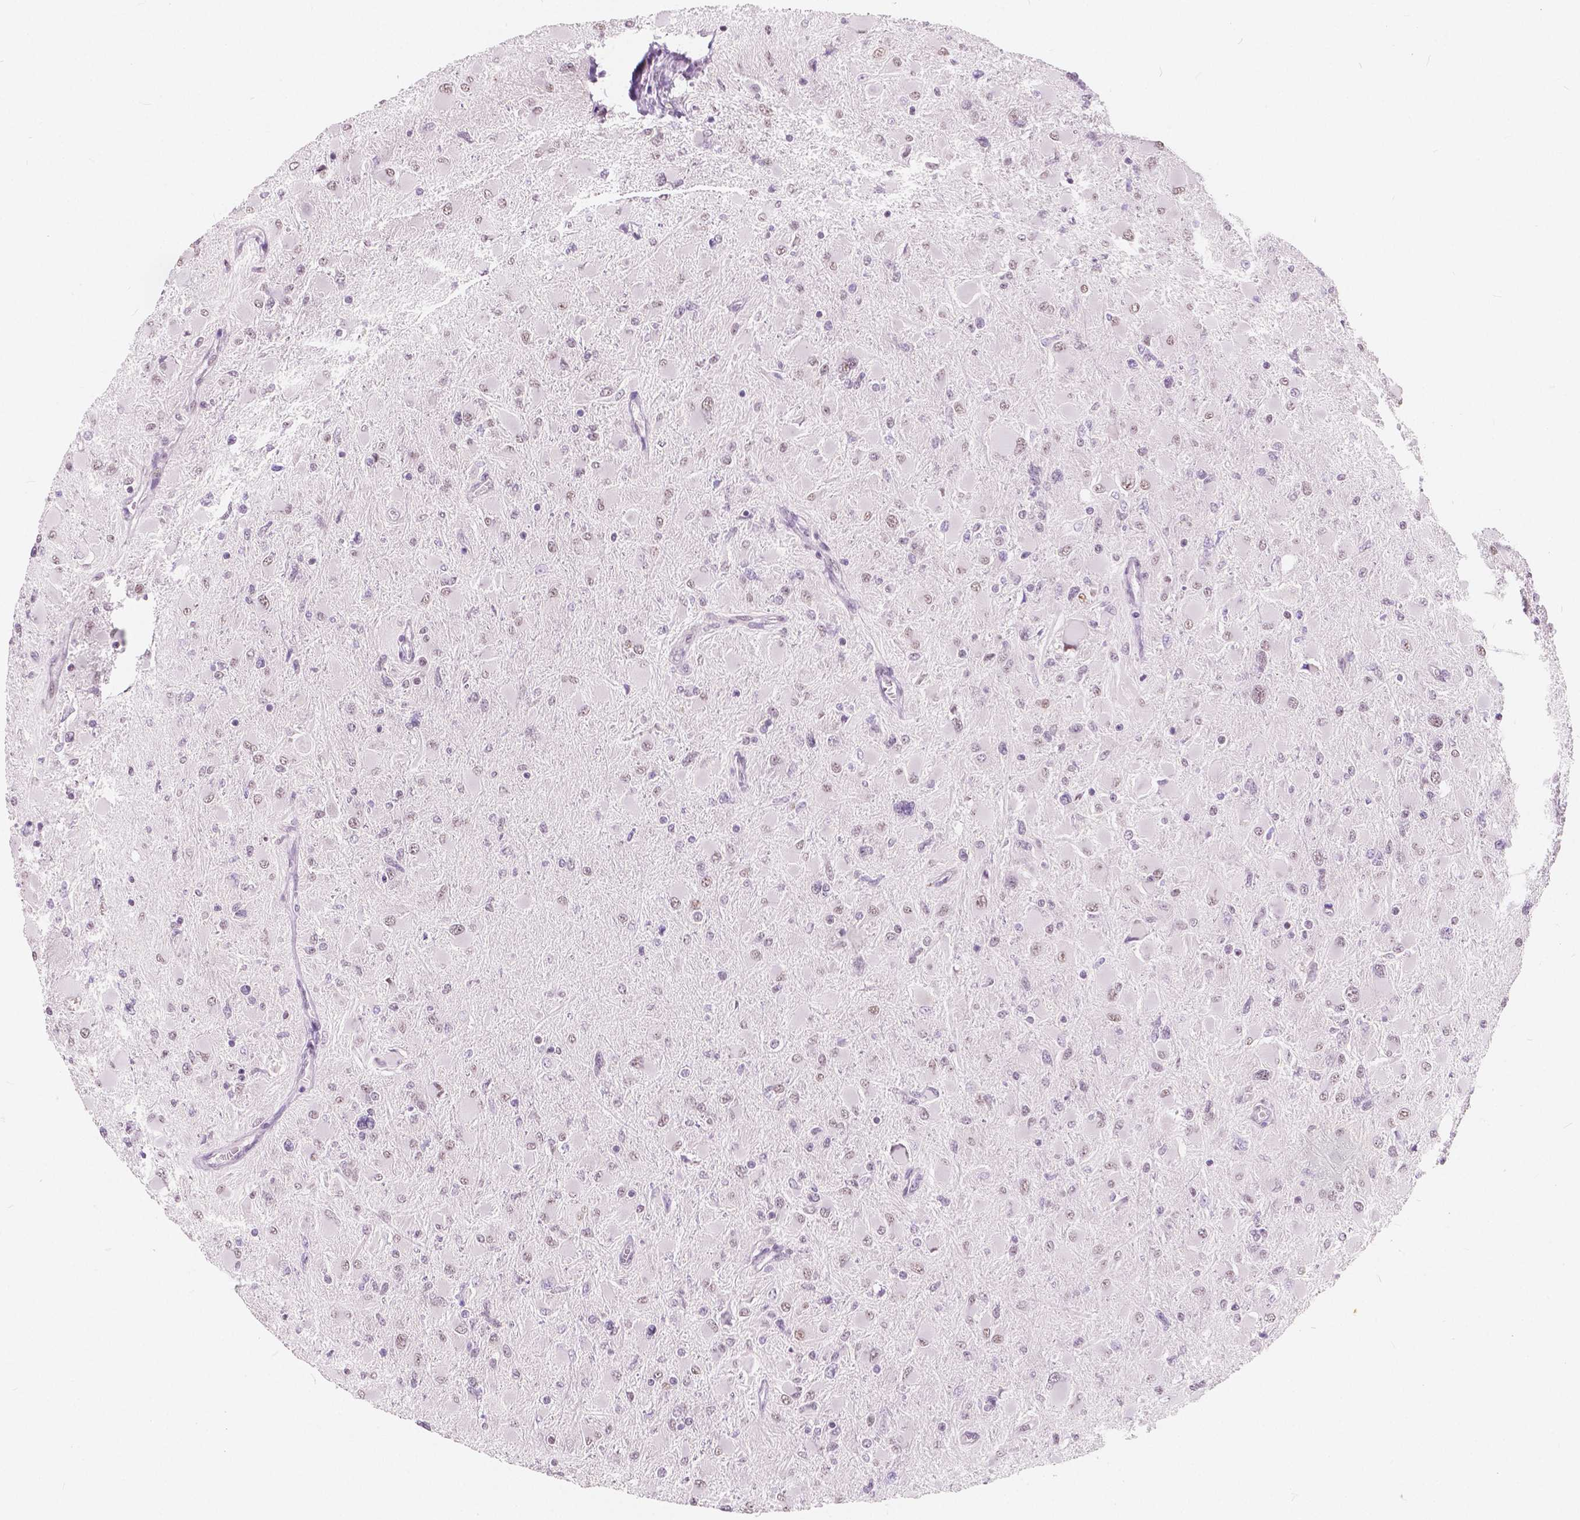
{"staining": {"intensity": "negative", "quantity": "none", "location": "none"}, "tissue": "glioma", "cell_type": "Tumor cells", "image_type": "cancer", "snomed": [{"axis": "morphology", "description": "Glioma, malignant, High grade"}, {"axis": "topography", "description": "Cerebral cortex"}], "caption": "Tumor cells are negative for protein expression in human glioma.", "gene": "NOLC1", "patient": {"sex": "female", "age": 36}}